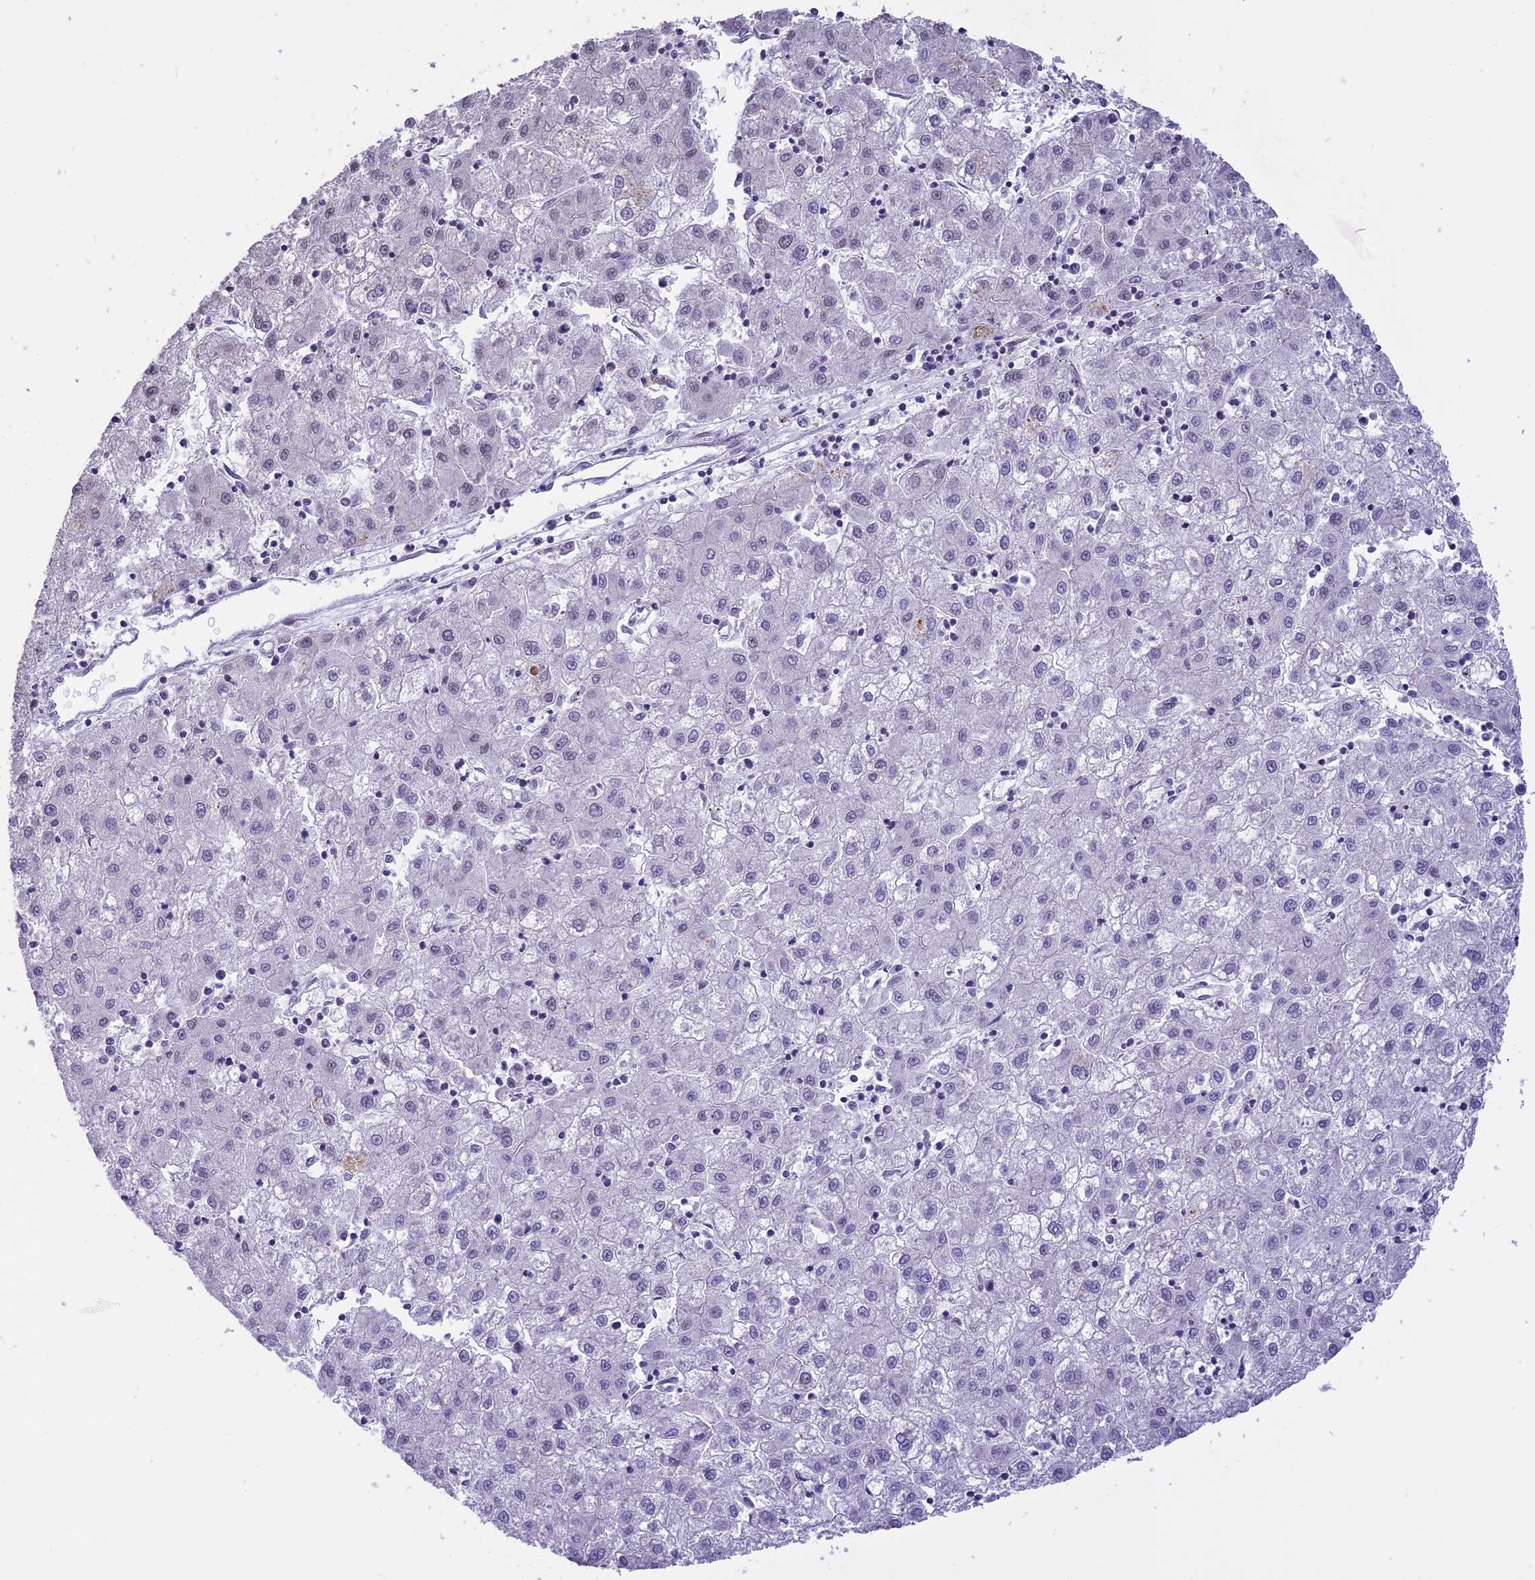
{"staining": {"intensity": "negative", "quantity": "none", "location": "none"}, "tissue": "liver cancer", "cell_type": "Tumor cells", "image_type": "cancer", "snomed": [{"axis": "morphology", "description": "Carcinoma, Hepatocellular, NOS"}, {"axis": "topography", "description": "Liver"}], "caption": "A high-resolution histopathology image shows immunohistochemistry (IHC) staining of liver cancer, which demonstrates no significant staining in tumor cells. Nuclei are stained in blue.", "gene": "TIGD7", "patient": {"sex": "male", "age": 72}}